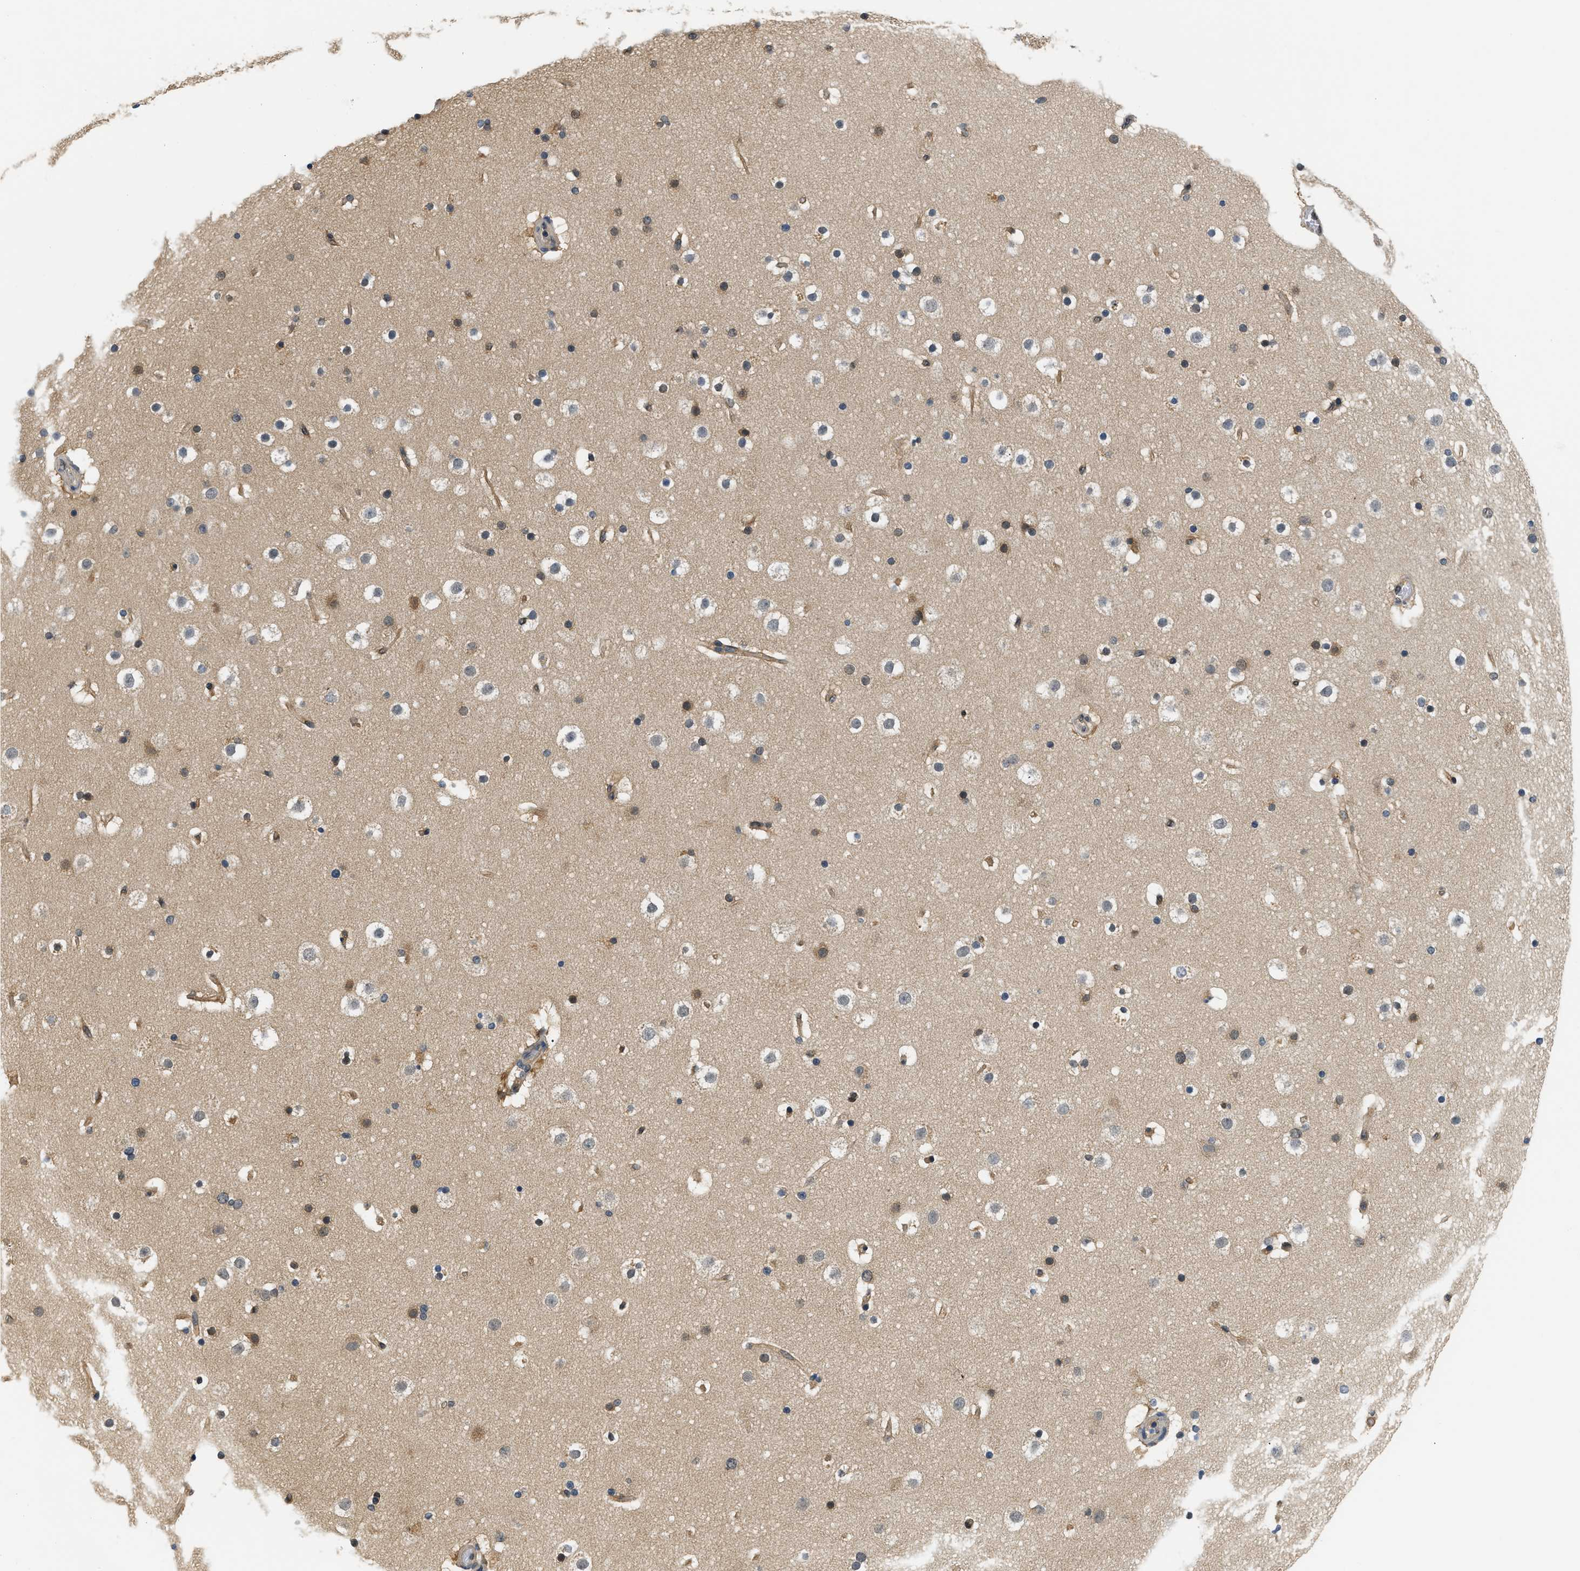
{"staining": {"intensity": "moderate", "quantity": ">75%", "location": "cytoplasmic/membranous"}, "tissue": "cerebral cortex", "cell_type": "Endothelial cells", "image_type": "normal", "snomed": [{"axis": "morphology", "description": "Normal tissue, NOS"}, {"axis": "topography", "description": "Cerebral cortex"}], "caption": "Immunohistochemical staining of normal cerebral cortex exhibits moderate cytoplasmic/membranous protein expression in about >75% of endothelial cells. (Stains: DAB (3,3'-diaminobenzidine) in brown, nuclei in blue, Microscopy: brightfield microscopy at high magnification).", "gene": "EIF4EBP2", "patient": {"sex": "male", "age": 57}}